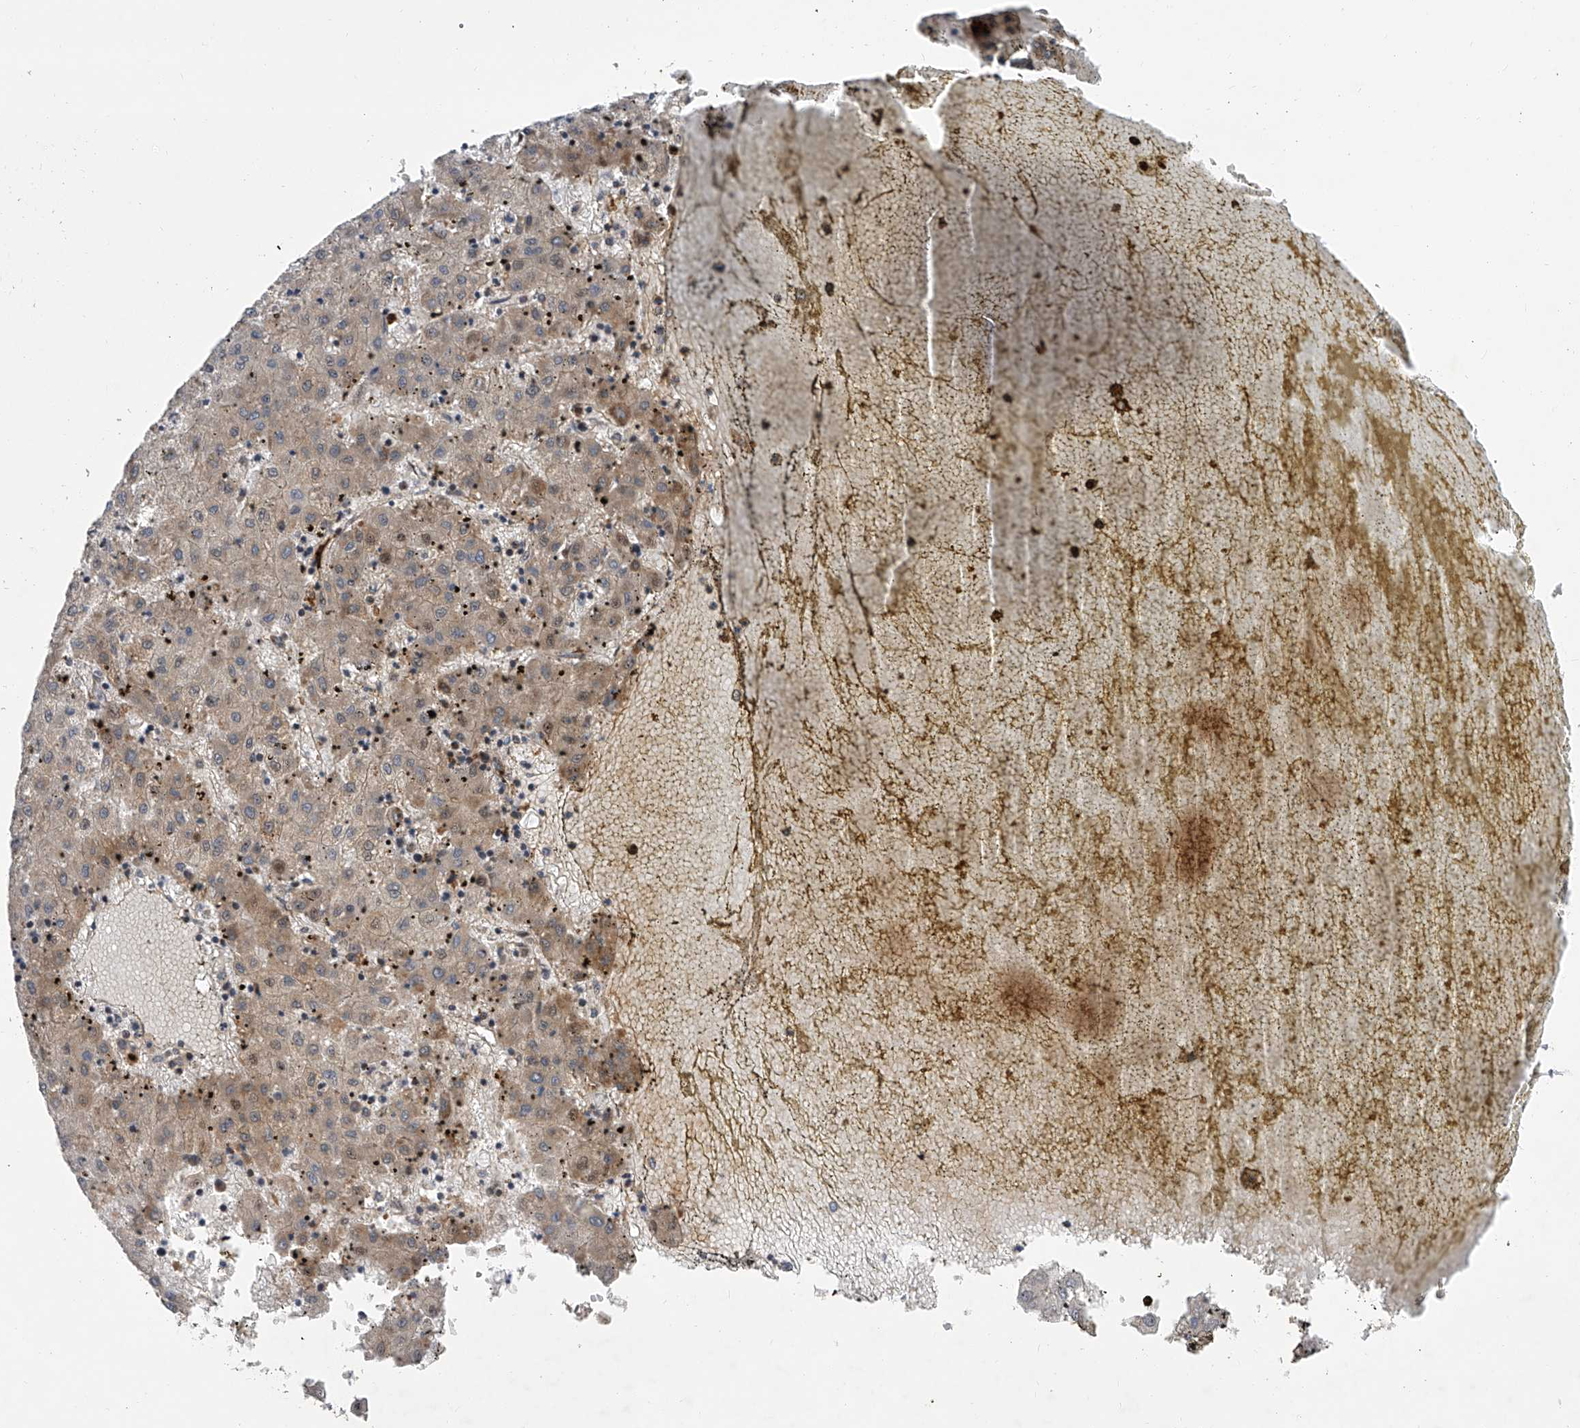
{"staining": {"intensity": "weak", "quantity": "25%-75%", "location": "cytoplasmic/membranous"}, "tissue": "liver cancer", "cell_type": "Tumor cells", "image_type": "cancer", "snomed": [{"axis": "morphology", "description": "Carcinoma, Hepatocellular, NOS"}, {"axis": "topography", "description": "Liver"}], "caption": "Human liver hepatocellular carcinoma stained with a brown dye exhibits weak cytoplasmic/membranous positive positivity in about 25%-75% of tumor cells.", "gene": "PDSS2", "patient": {"sex": "male", "age": 72}}